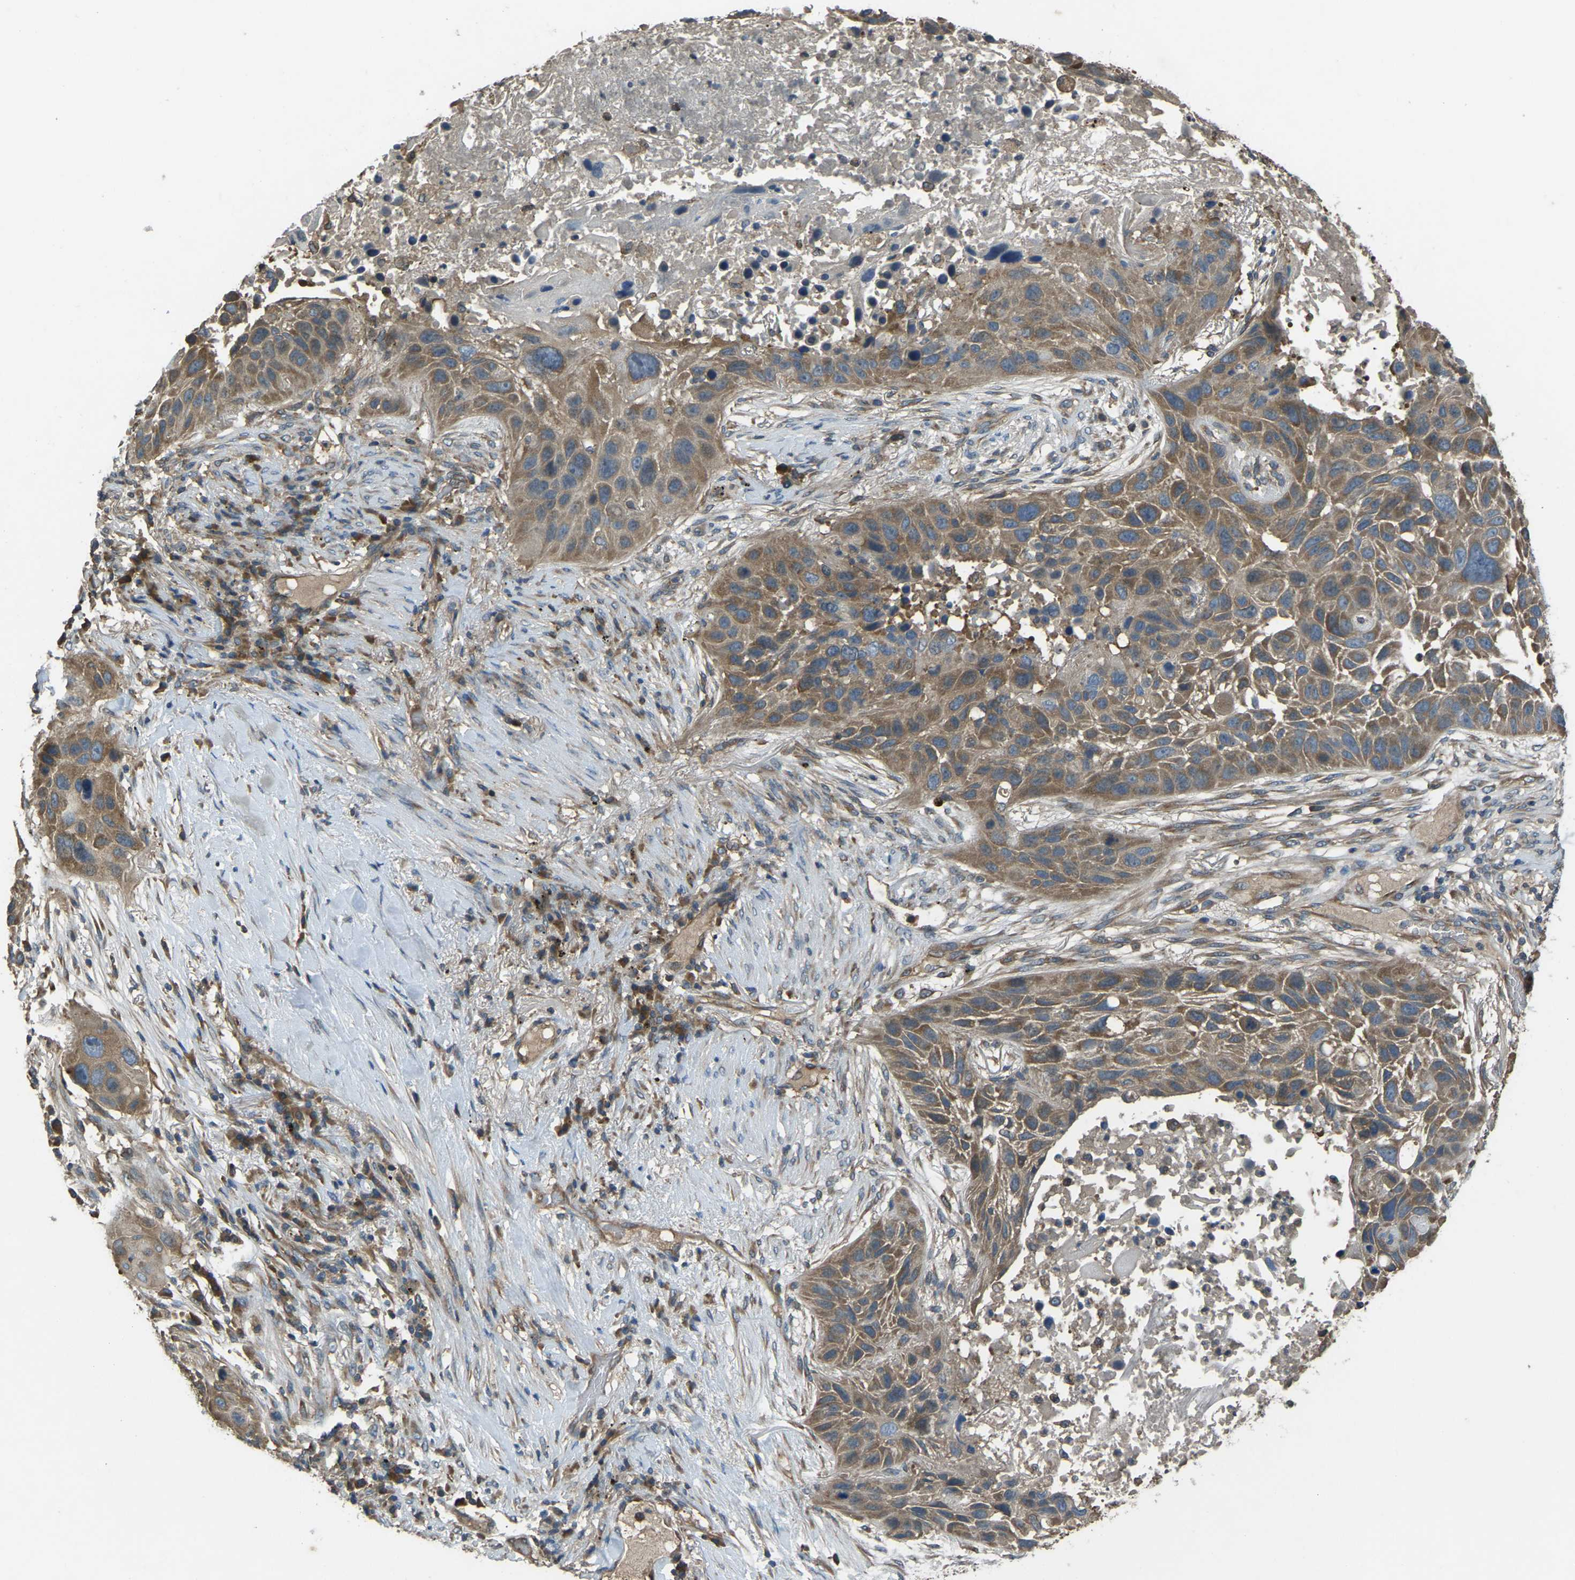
{"staining": {"intensity": "moderate", "quantity": ">75%", "location": "cytoplasmic/membranous"}, "tissue": "lung cancer", "cell_type": "Tumor cells", "image_type": "cancer", "snomed": [{"axis": "morphology", "description": "Squamous cell carcinoma, NOS"}, {"axis": "topography", "description": "Lung"}], "caption": "Lung cancer stained with immunohistochemistry (IHC) reveals moderate cytoplasmic/membranous staining in about >75% of tumor cells.", "gene": "AIMP1", "patient": {"sex": "male", "age": 57}}